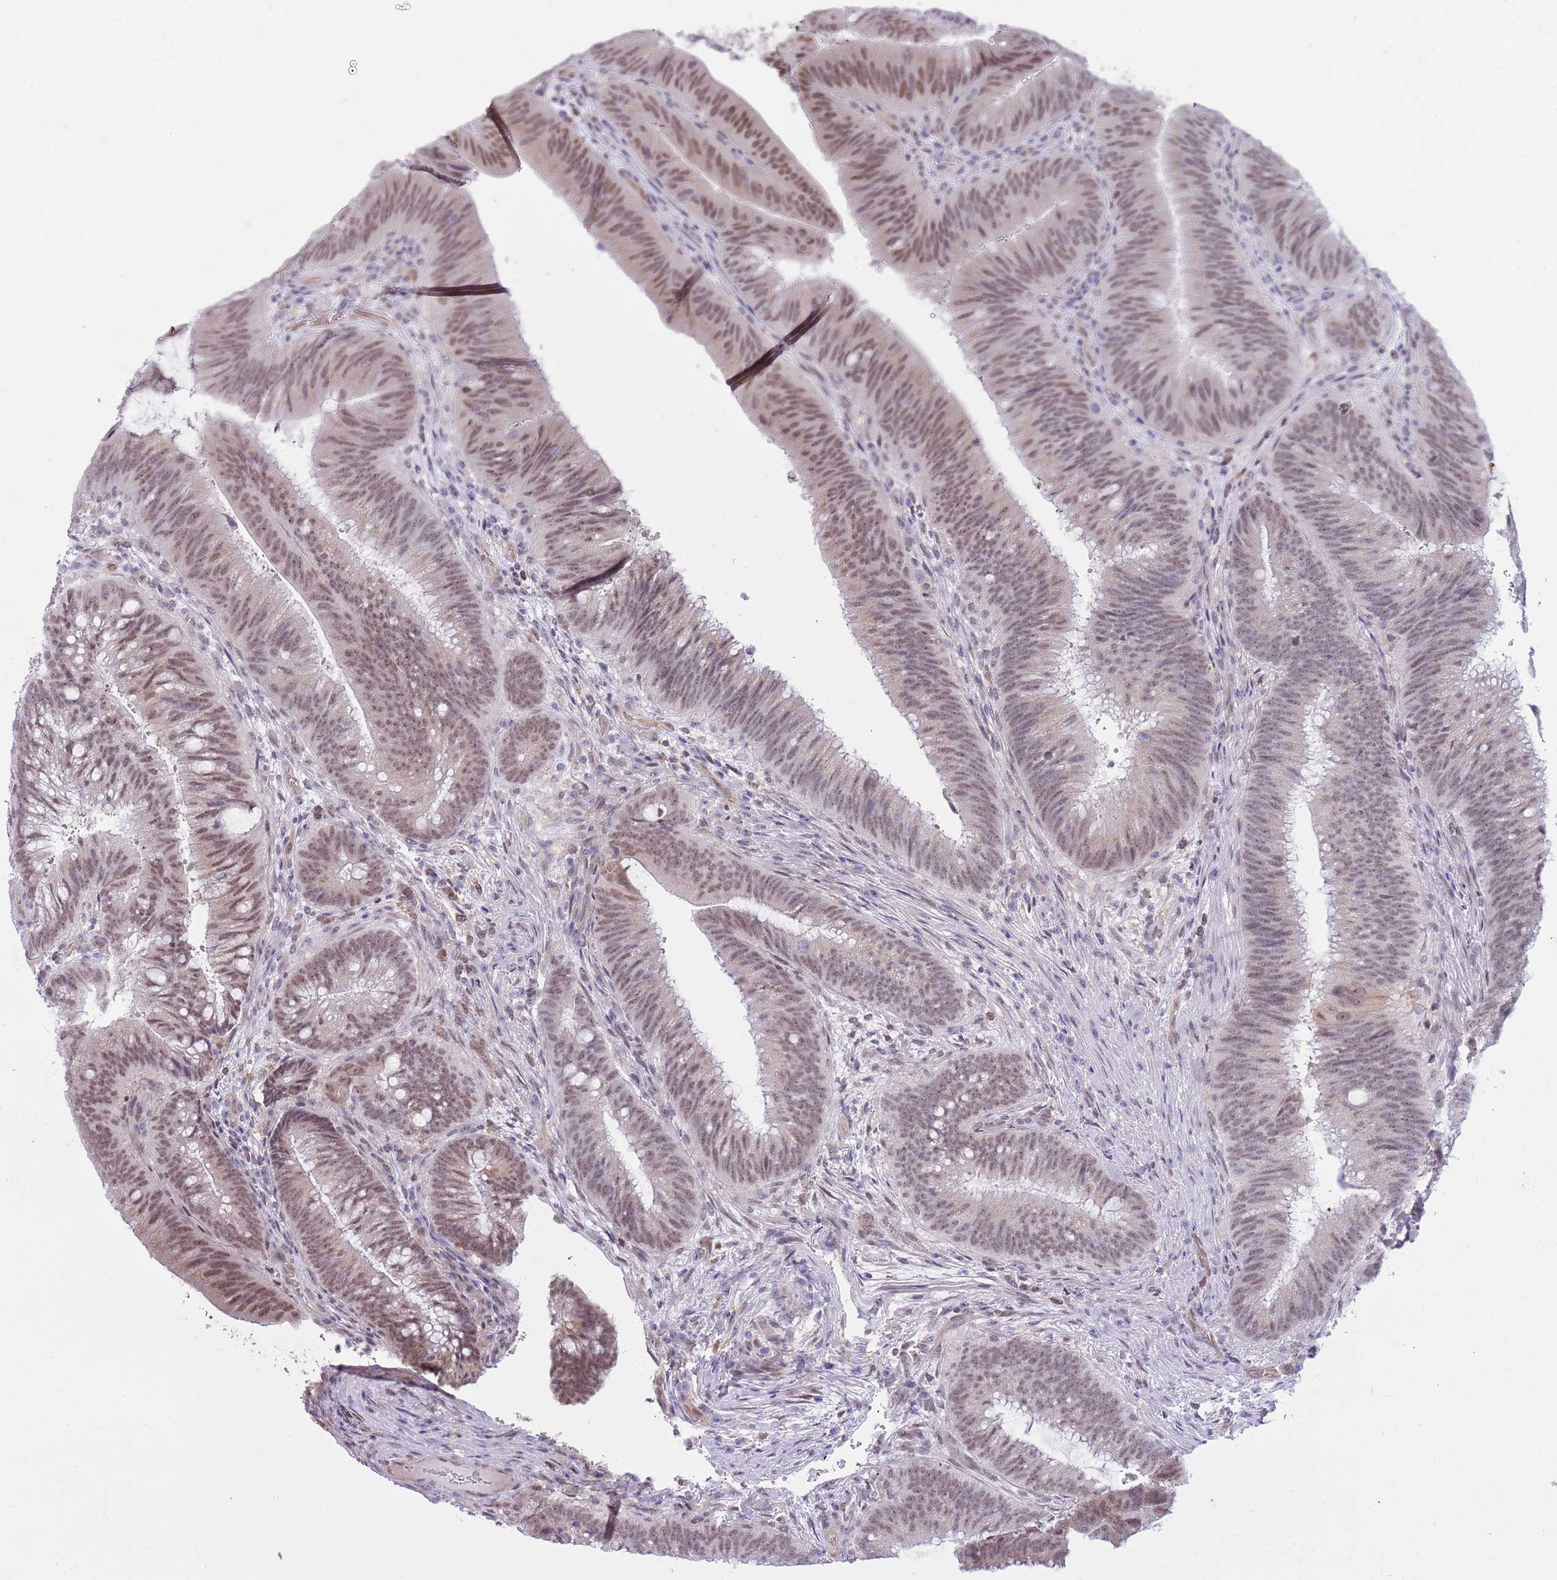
{"staining": {"intensity": "moderate", "quantity": ">75%", "location": "nuclear"}, "tissue": "colorectal cancer", "cell_type": "Tumor cells", "image_type": "cancer", "snomed": [{"axis": "morphology", "description": "Adenocarcinoma, NOS"}, {"axis": "topography", "description": "Colon"}], "caption": "Colorectal cancer (adenocarcinoma) tissue reveals moderate nuclear staining in about >75% of tumor cells", "gene": "DHX32", "patient": {"sex": "female", "age": 43}}